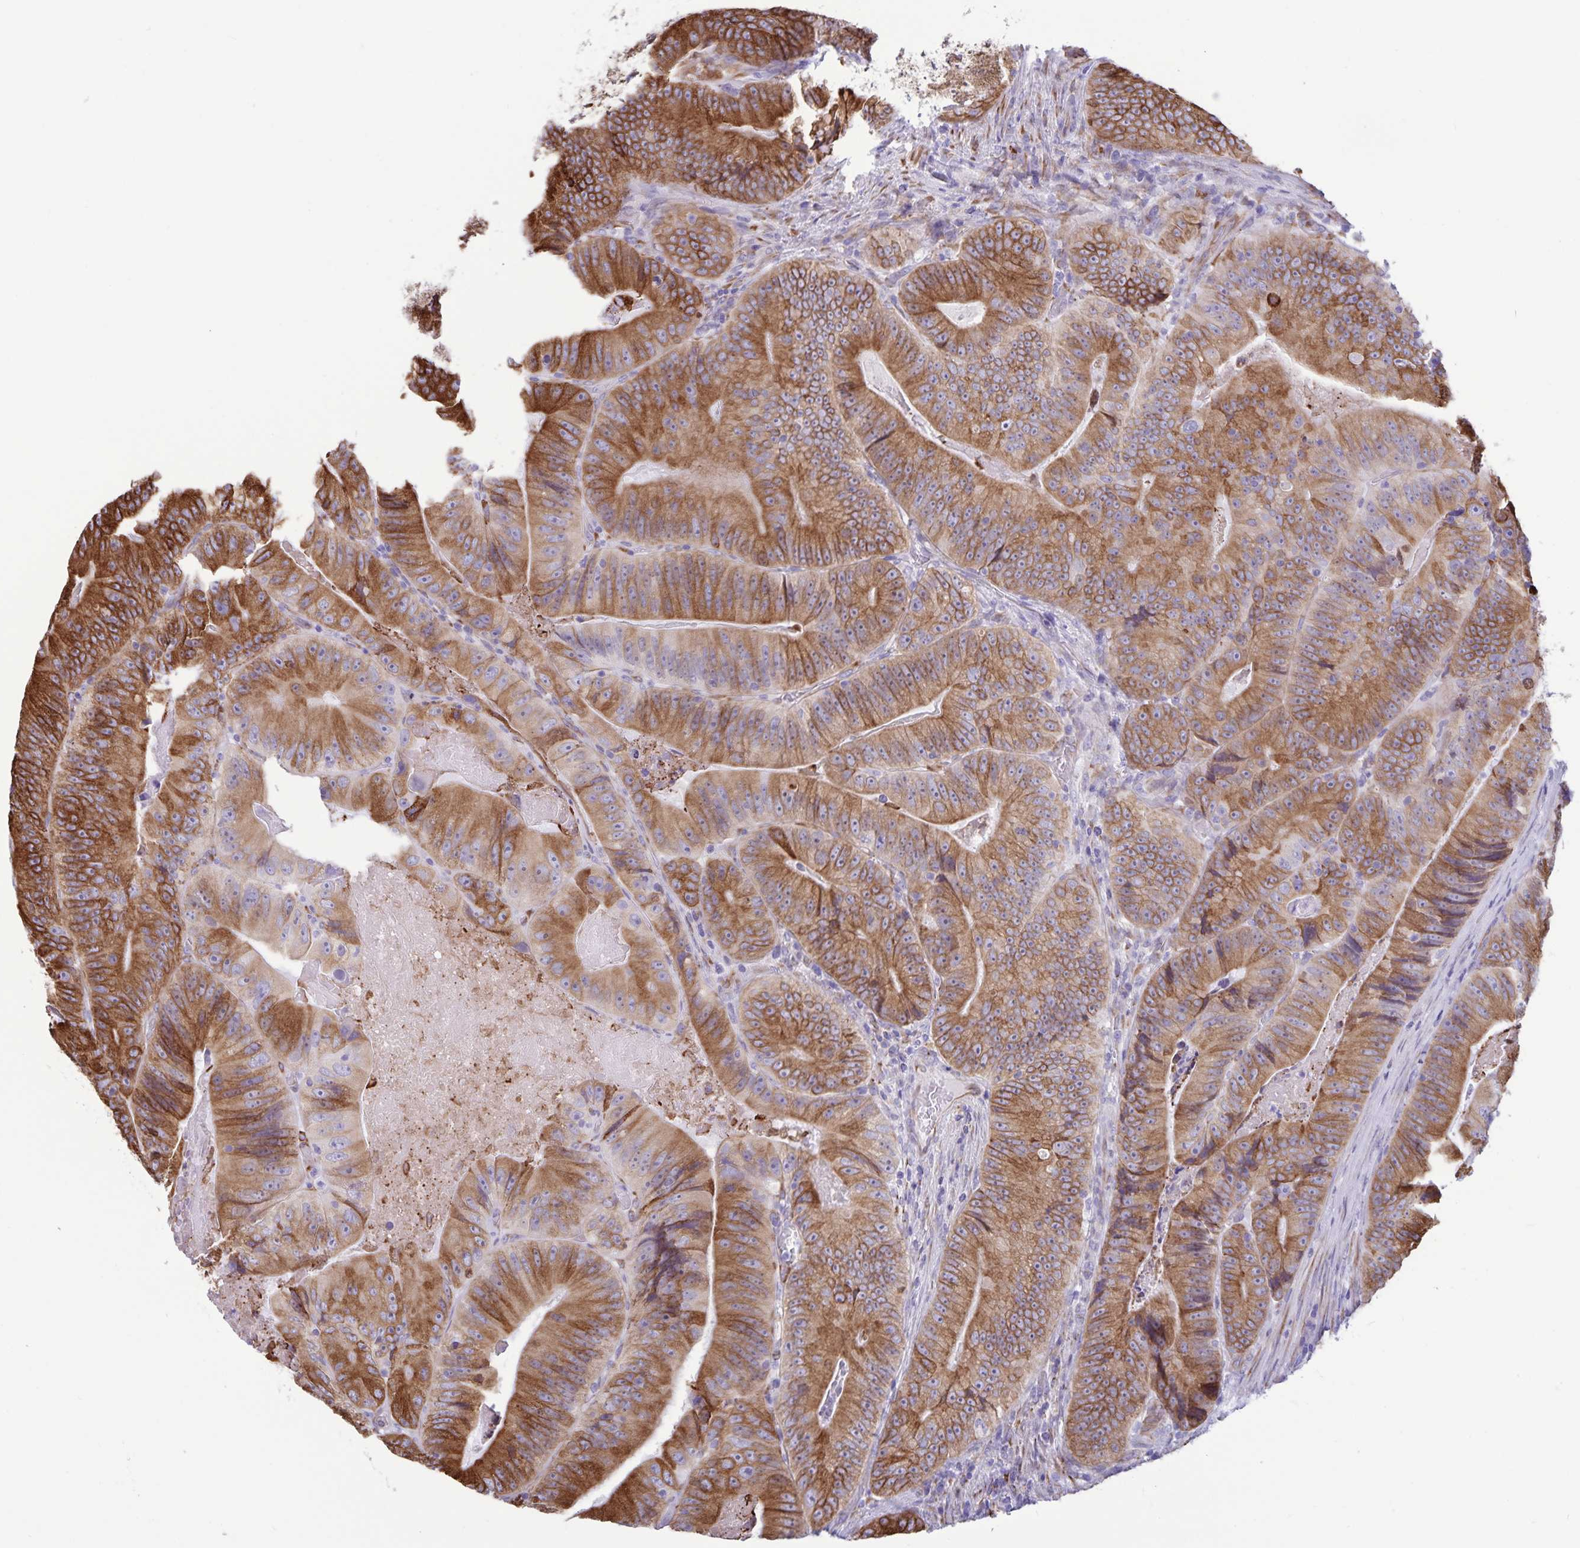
{"staining": {"intensity": "strong", "quantity": ">75%", "location": "cytoplasmic/membranous"}, "tissue": "colorectal cancer", "cell_type": "Tumor cells", "image_type": "cancer", "snomed": [{"axis": "morphology", "description": "Adenocarcinoma, NOS"}, {"axis": "topography", "description": "Colon"}], "caption": "DAB immunohistochemical staining of human colorectal cancer displays strong cytoplasmic/membranous protein expression in about >75% of tumor cells.", "gene": "RCN1", "patient": {"sex": "female", "age": 86}}